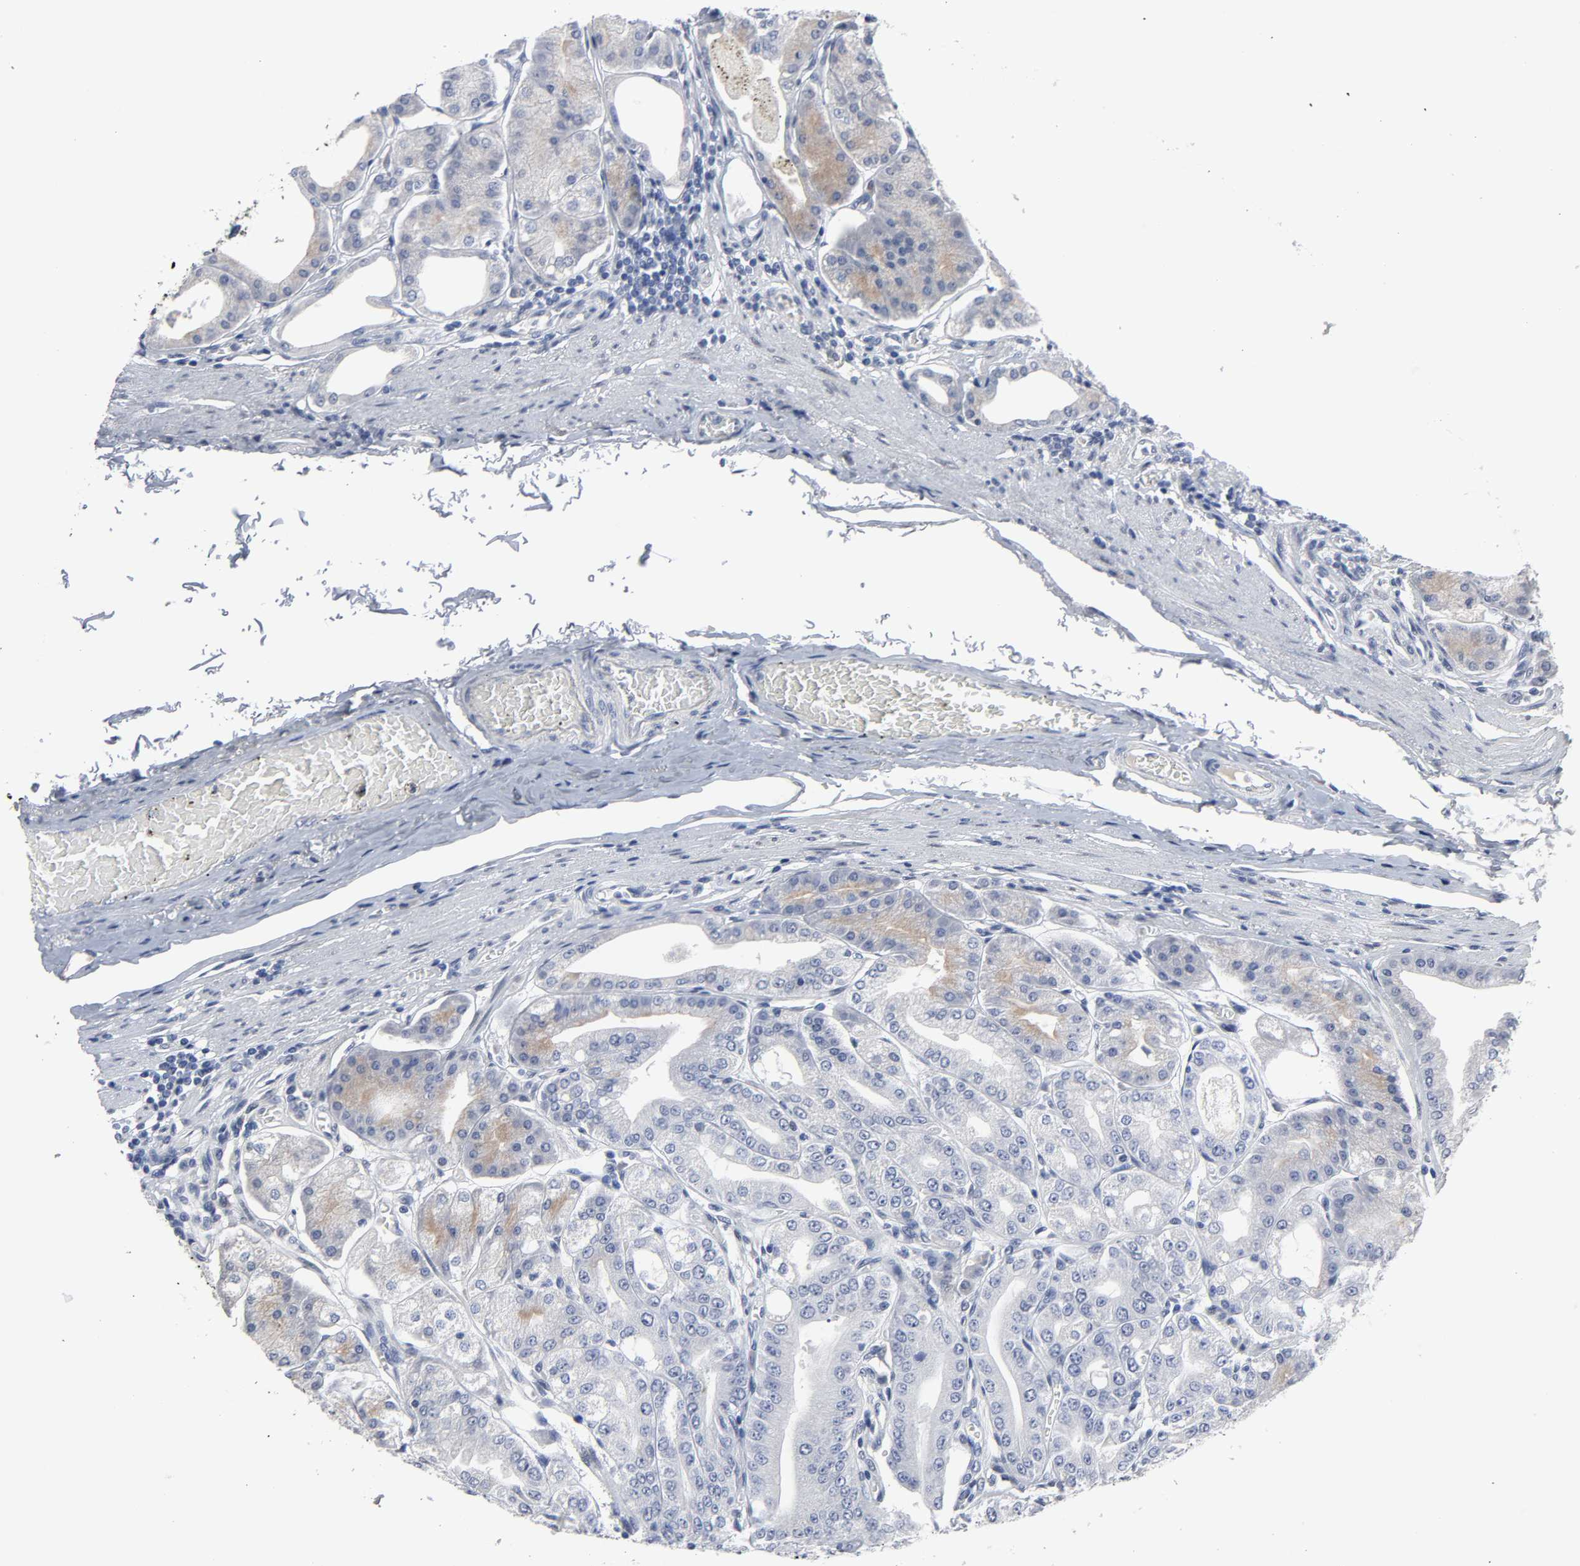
{"staining": {"intensity": "strong", "quantity": "<25%", "location": "cytoplasmic/membranous"}, "tissue": "stomach", "cell_type": "Glandular cells", "image_type": "normal", "snomed": [{"axis": "morphology", "description": "Normal tissue, NOS"}, {"axis": "topography", "description": "Stomach, lower"}], "caption": "Immunohistochemical staining of normal stomach reveals <25% levels of strong cytoplasmic/membranous protein staining in approximately <25% of glandular cells. (brown staining indicates protein expression, while blue staining denotes nuclei).", "gene": "SALL2", "patient": {"sex": "male", "age": 71}}